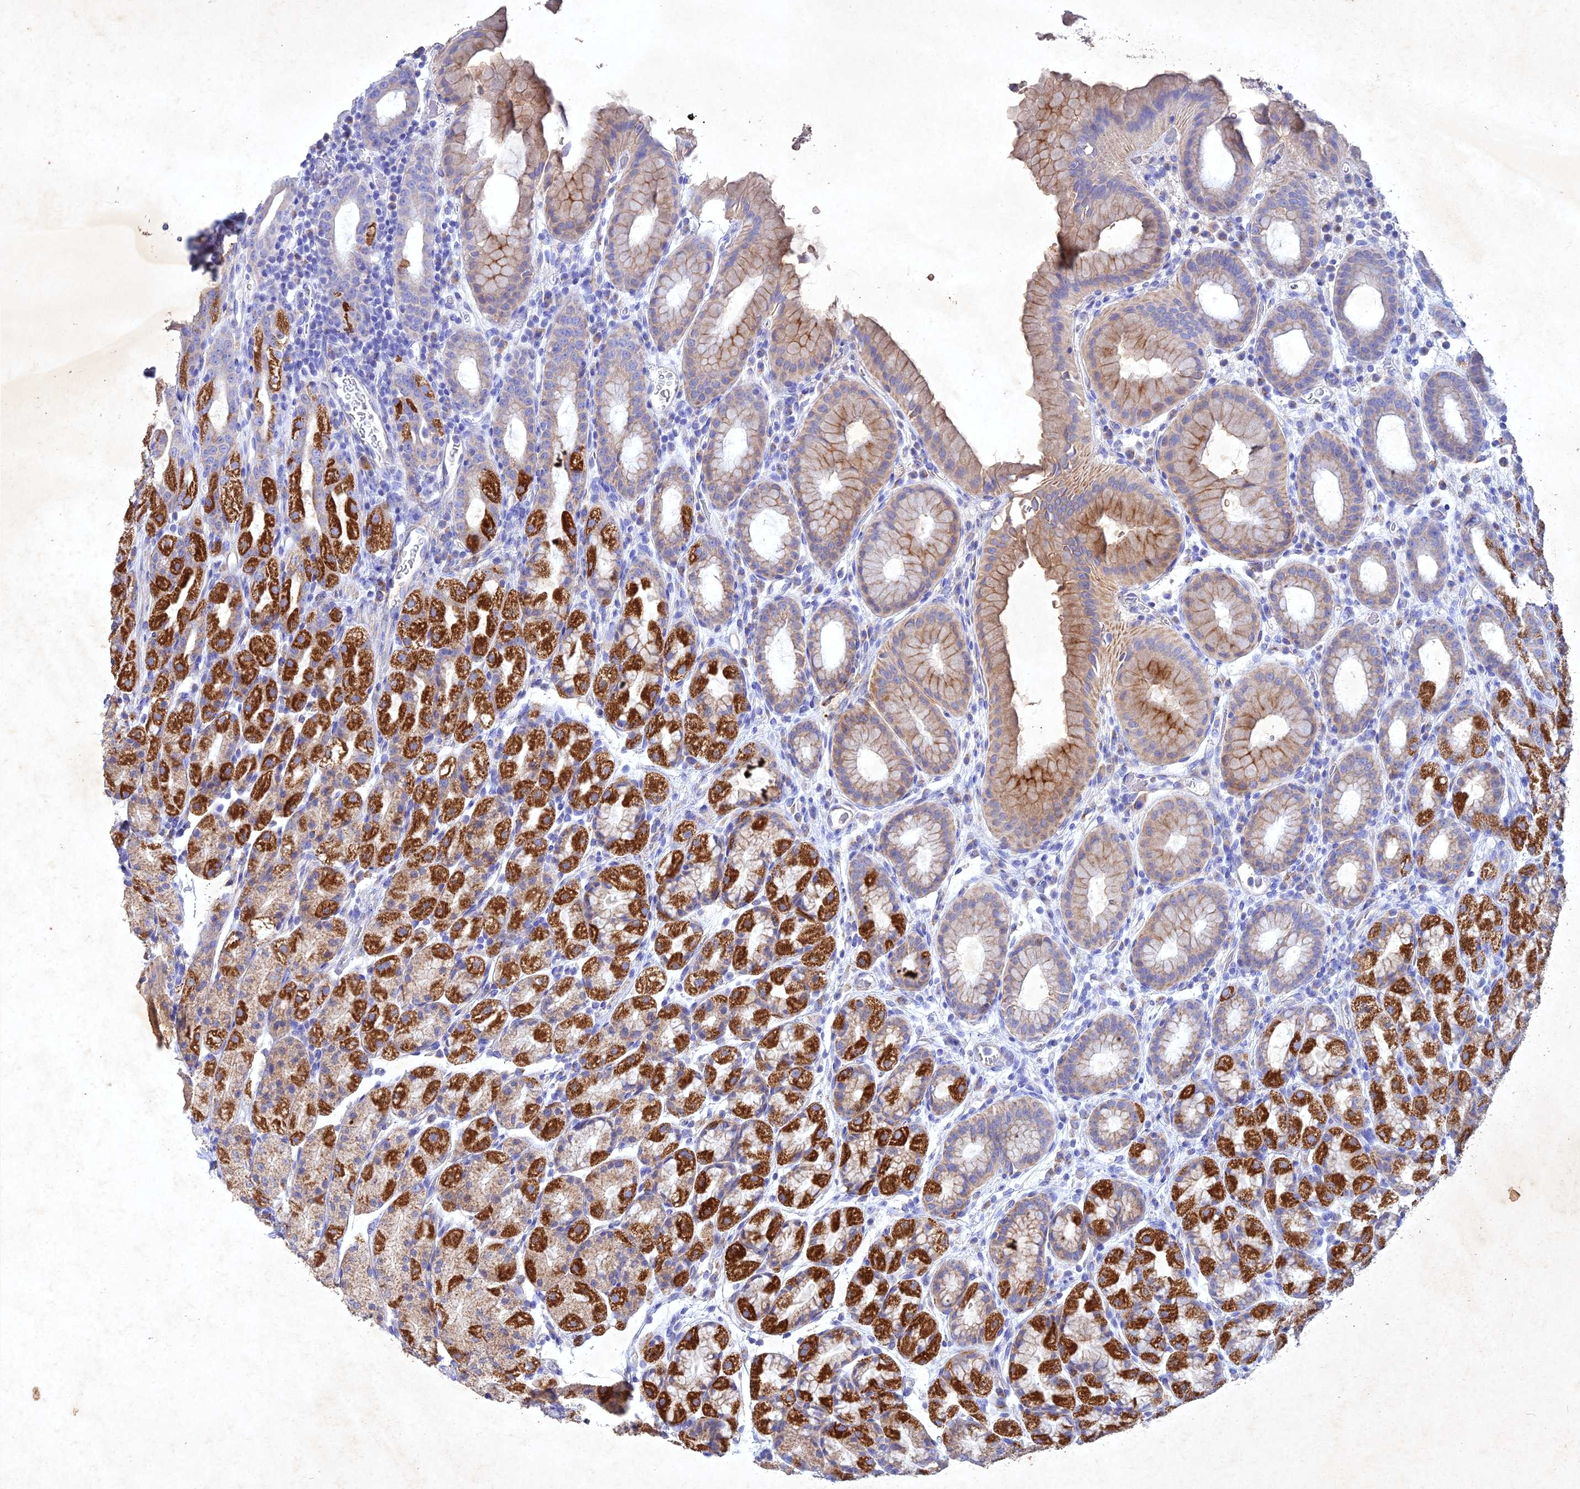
{"staining": {"intensity": "strong", "quantity": "25%-75%", "location": "cytoplasmic/membranous"}, "tissue": "stomach", "cell_type": "Glandular cells", "image_type": "normal", "snomed": [{"axis": "morphology", "description": "Normal tissue, NOS"}, {"axis": "topography", "description": "Stomach, upper"}, {"axis": "topography", "description": "Stomach, lower"}, {"axis": "topography", "description": "Small intestine"}], "caption": "The immunohistochemical stain labels strong cytoplasmic/membranous expression in glandular cells of benign stomach.", "gene": "NDUFV1", "patient": {"sex": "male", "age": 68}}